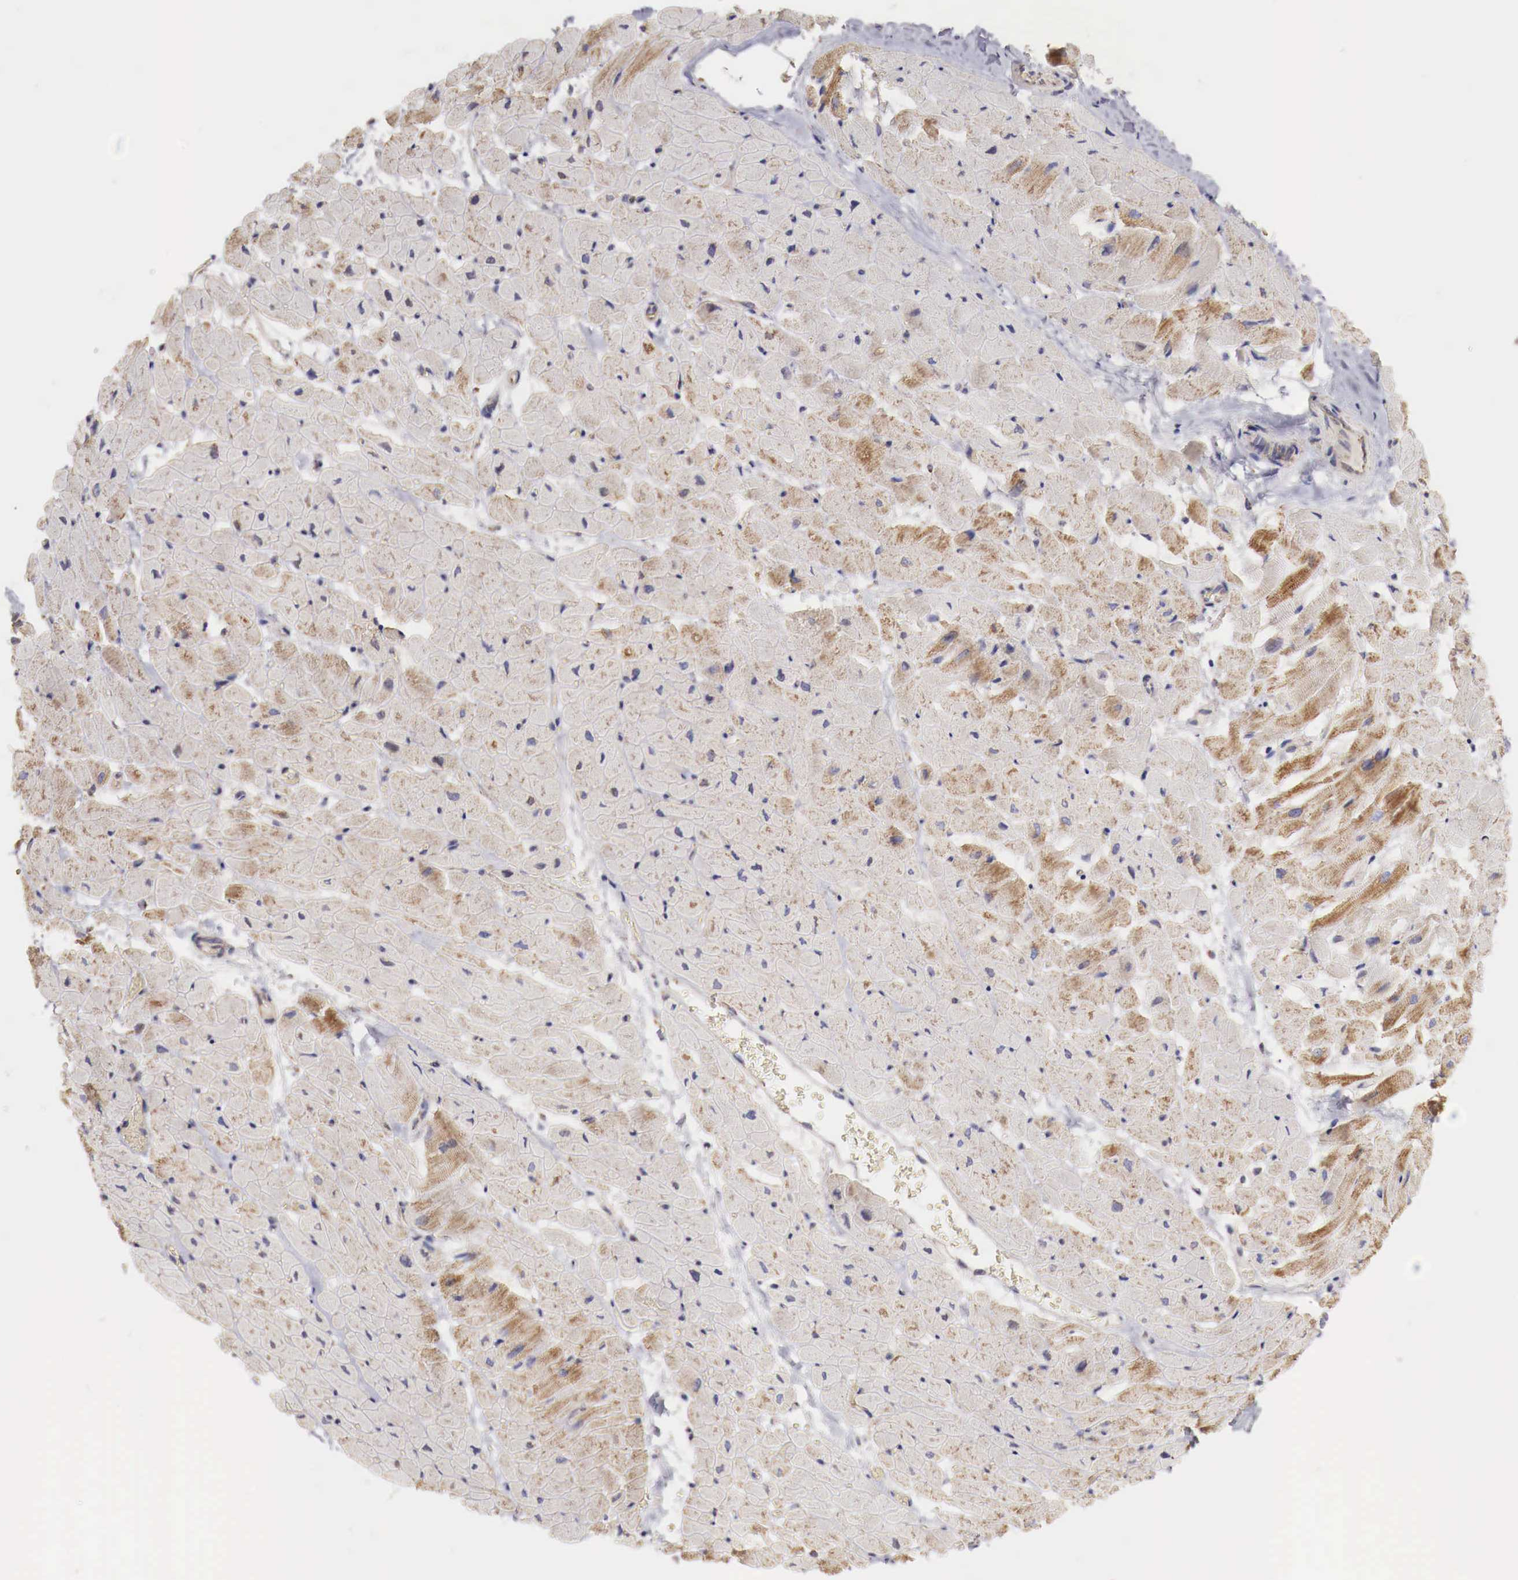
{"staining": {"intensity": "moderate", "quantity": "25%-75%", "location": "cytoplasmic/membranous"}, "tissue": "heart muscle", "cell_type": "Cardiomyocytes", "image_type": "normal", "snomed": [{"axis": "morphology", "description": "Normal tissue, NOS"}, {"axis": "topography", "description": "Heart"}], "caption": "Heart muscle stained with immunohistochemistry exhibits moderate cytoplasmic/membranous staining in about 25%-75% of cardiomyocytes.", "gene": "XPNPEP3", "patient": {"sex": "male", "age": 45}}